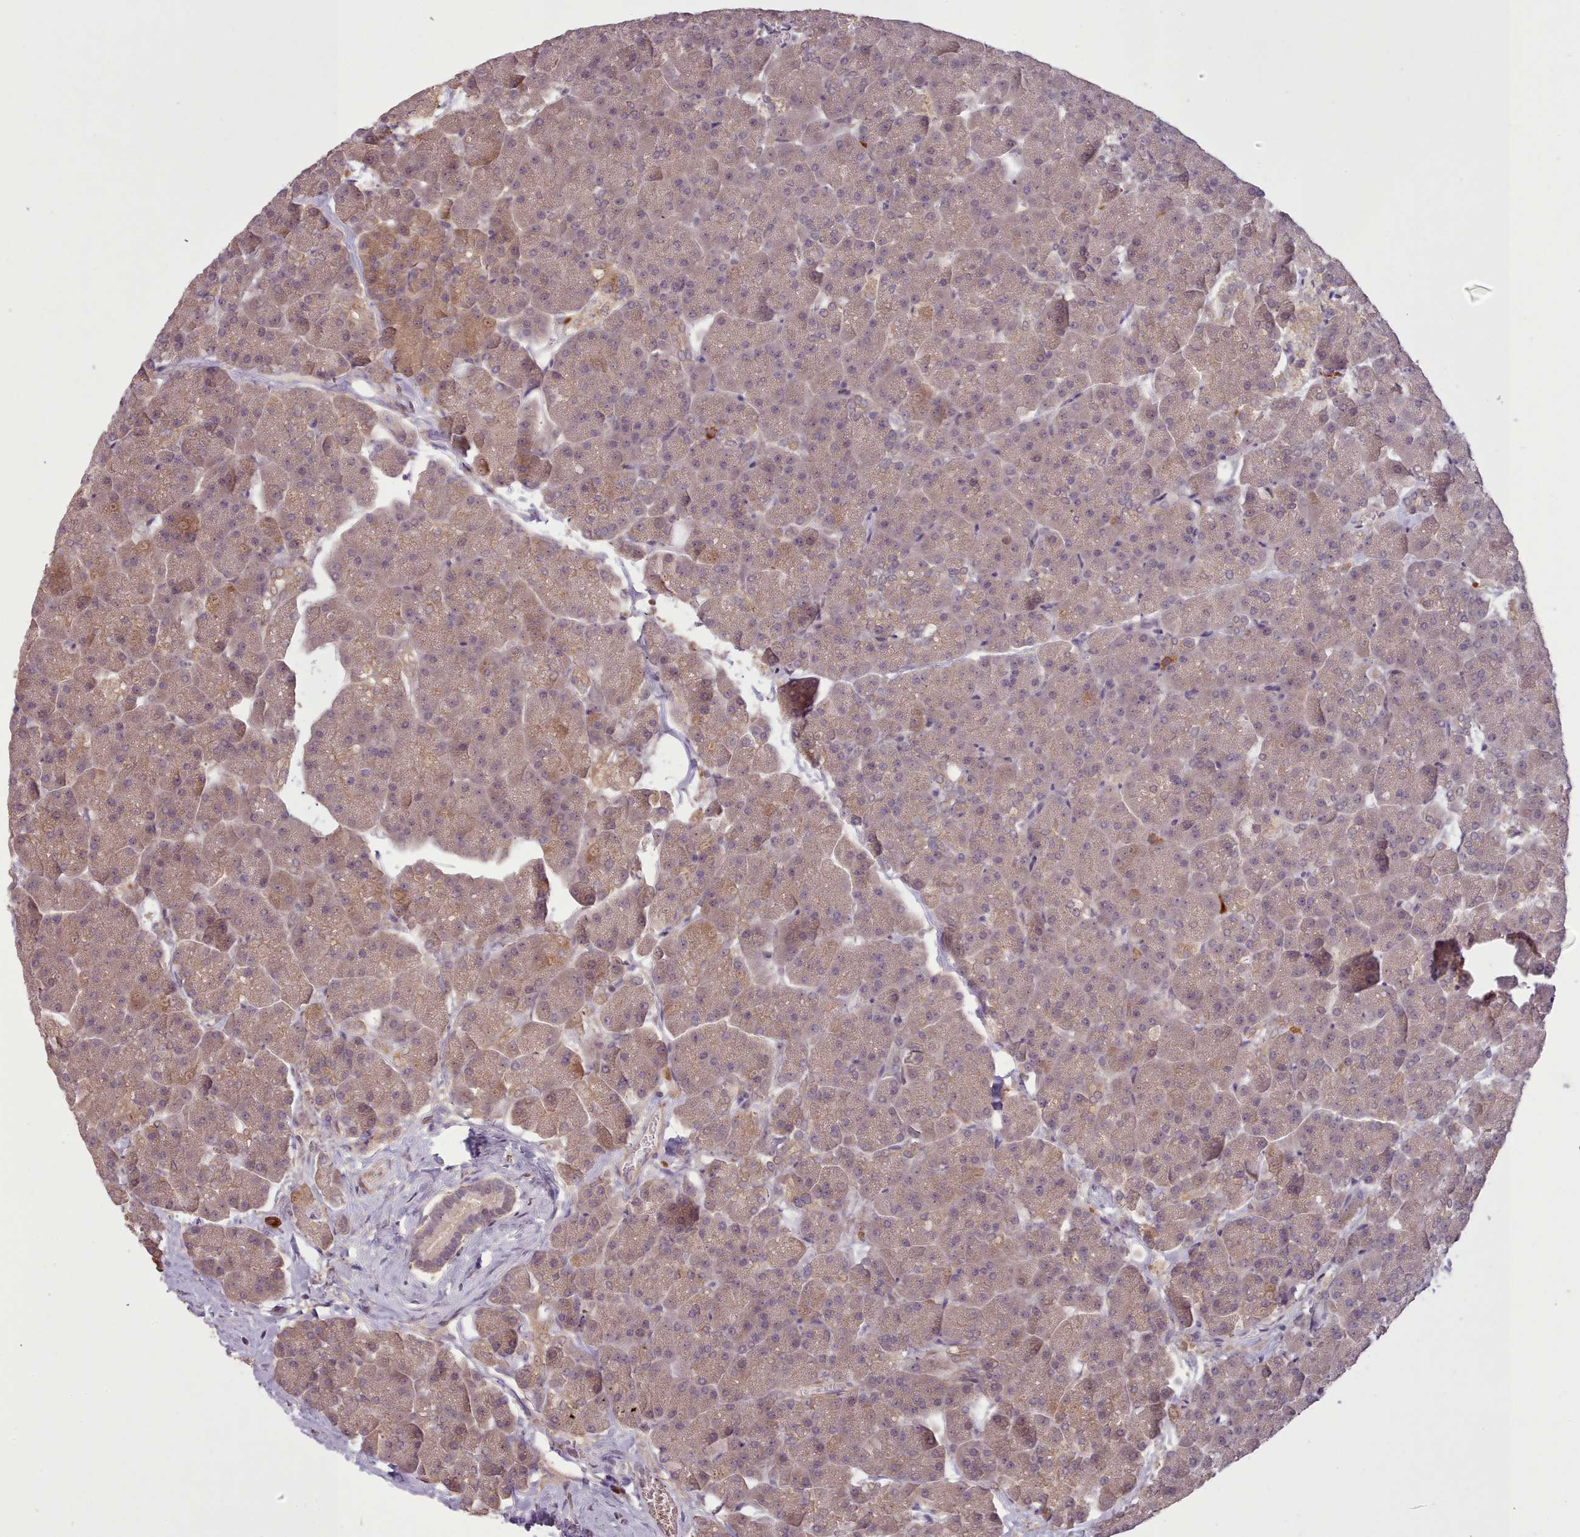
{"staining": {"intensity": "moderate", "quantity": "25%-75%", "location": "cytoplasmic/membranous,nuclear"}, "tissue": "pancreas", "cell_type": "Exocrine glandular cells", "image_type": "normal", "snomed": [{"axis": "morphology", "description": "Normal tissue, NOS"}, {"axis": "topography", "description": "Pancreas"}, {"axis": "topography", "description": "Peripheral nerve tissue"}], "caption": "Exocrine glandular cells exhibit medium levels of moderate cytoplasmic/membranous,nuclear positivity in approximately 25%-75% of cells in benign human pancreas.", "gene": "CDC6", "patient": {"sex": "male", "age": 54}}